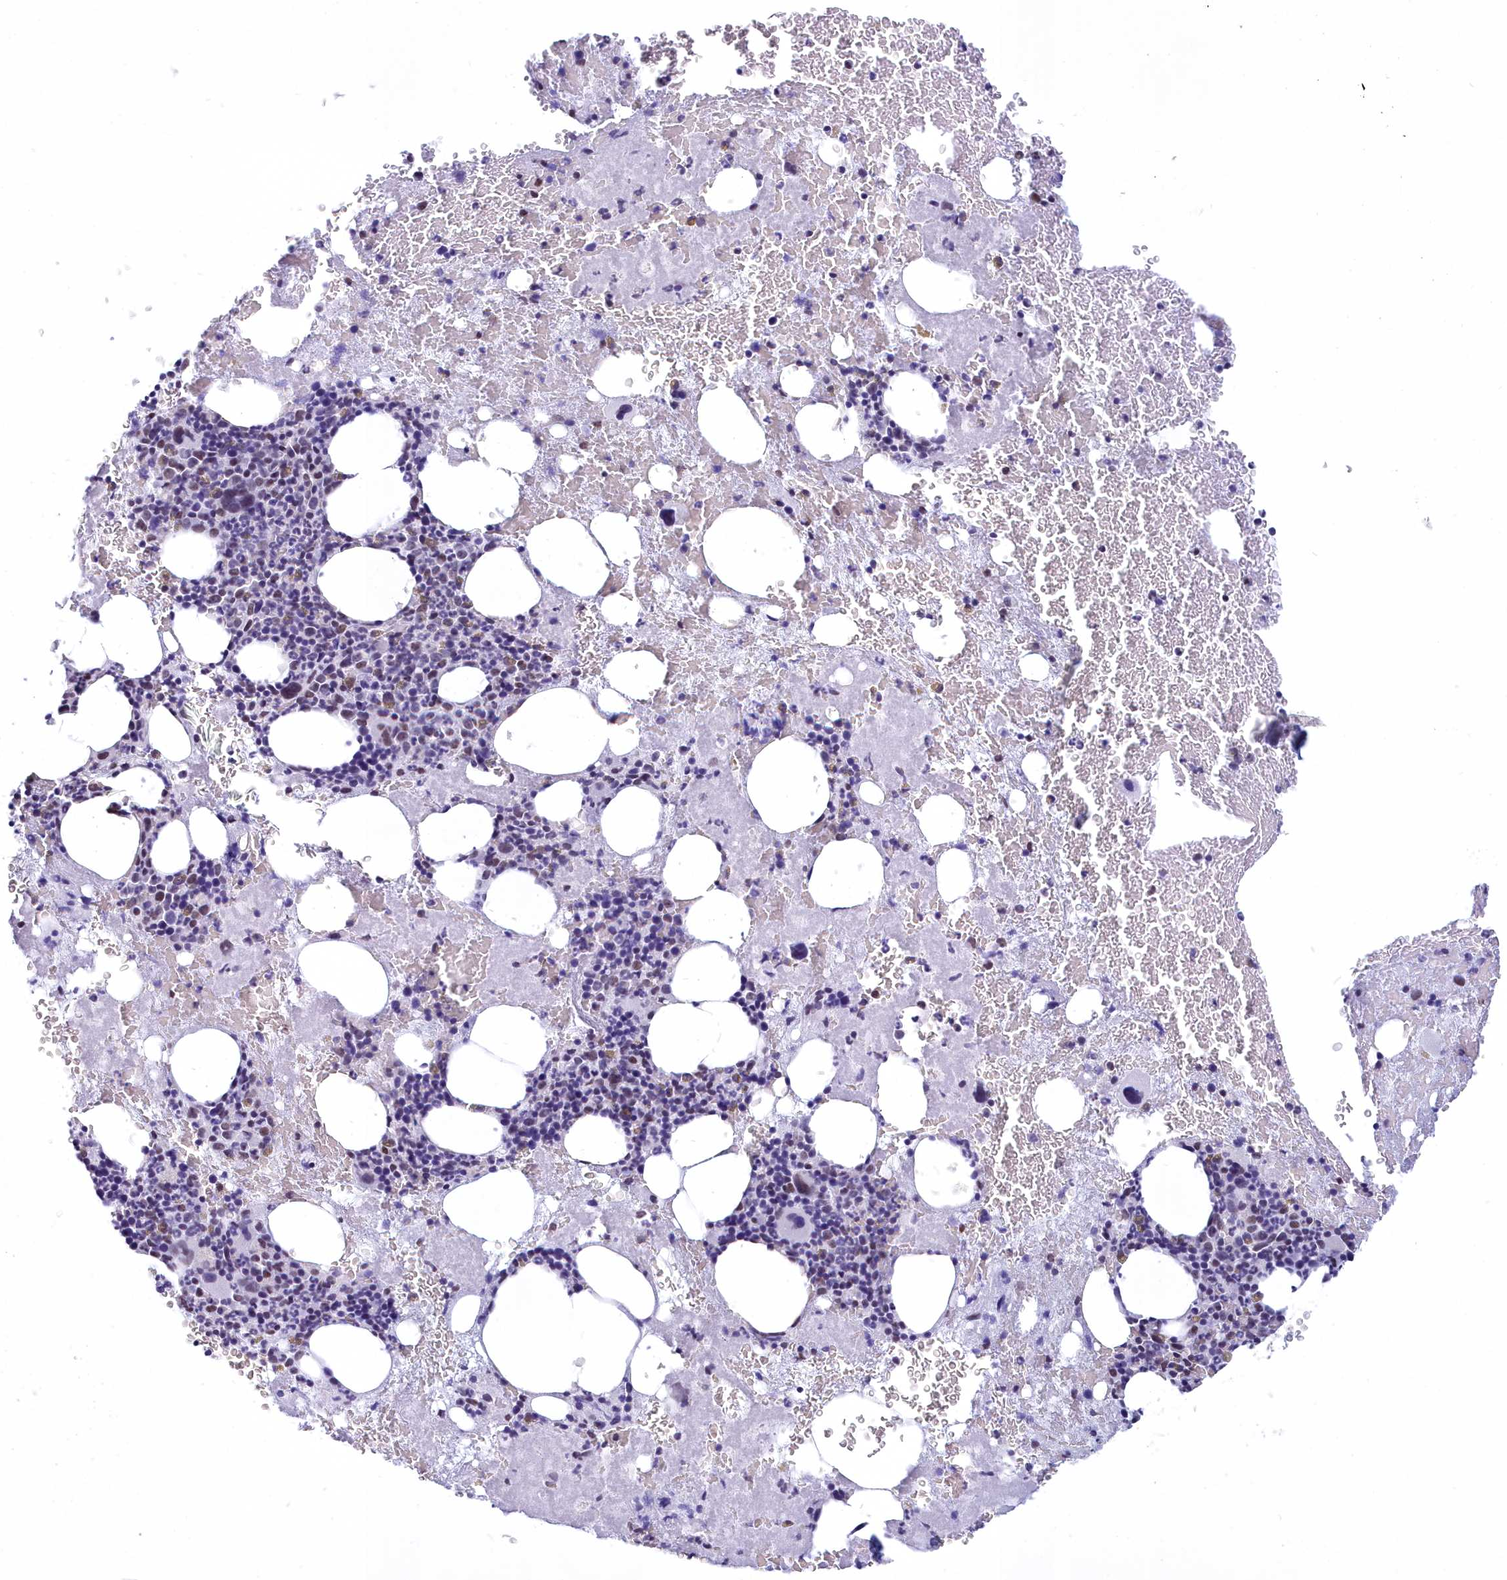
{"staining": {"intensity": "moderate", "quantity": "<25%", "location": "nuclear"}, "tissue": "bone marrow", "cell_type": "Hematopoietic cells", "image_type": "normal", "snomed": [{"axis": "morphology", "description": "Normal tissue, NOS"}, {"axis": "topography", "description": "Bone marrow"}], "caption": "Moderate nuclear positivity is identified in approximately <25% of hematopoietic cells in unremarkable bone marrow. Ihc stains the protein in brown and the nuclei are stained blue.", "gene": "CDC26", "patient": {"sex": "male", "age": 53}}